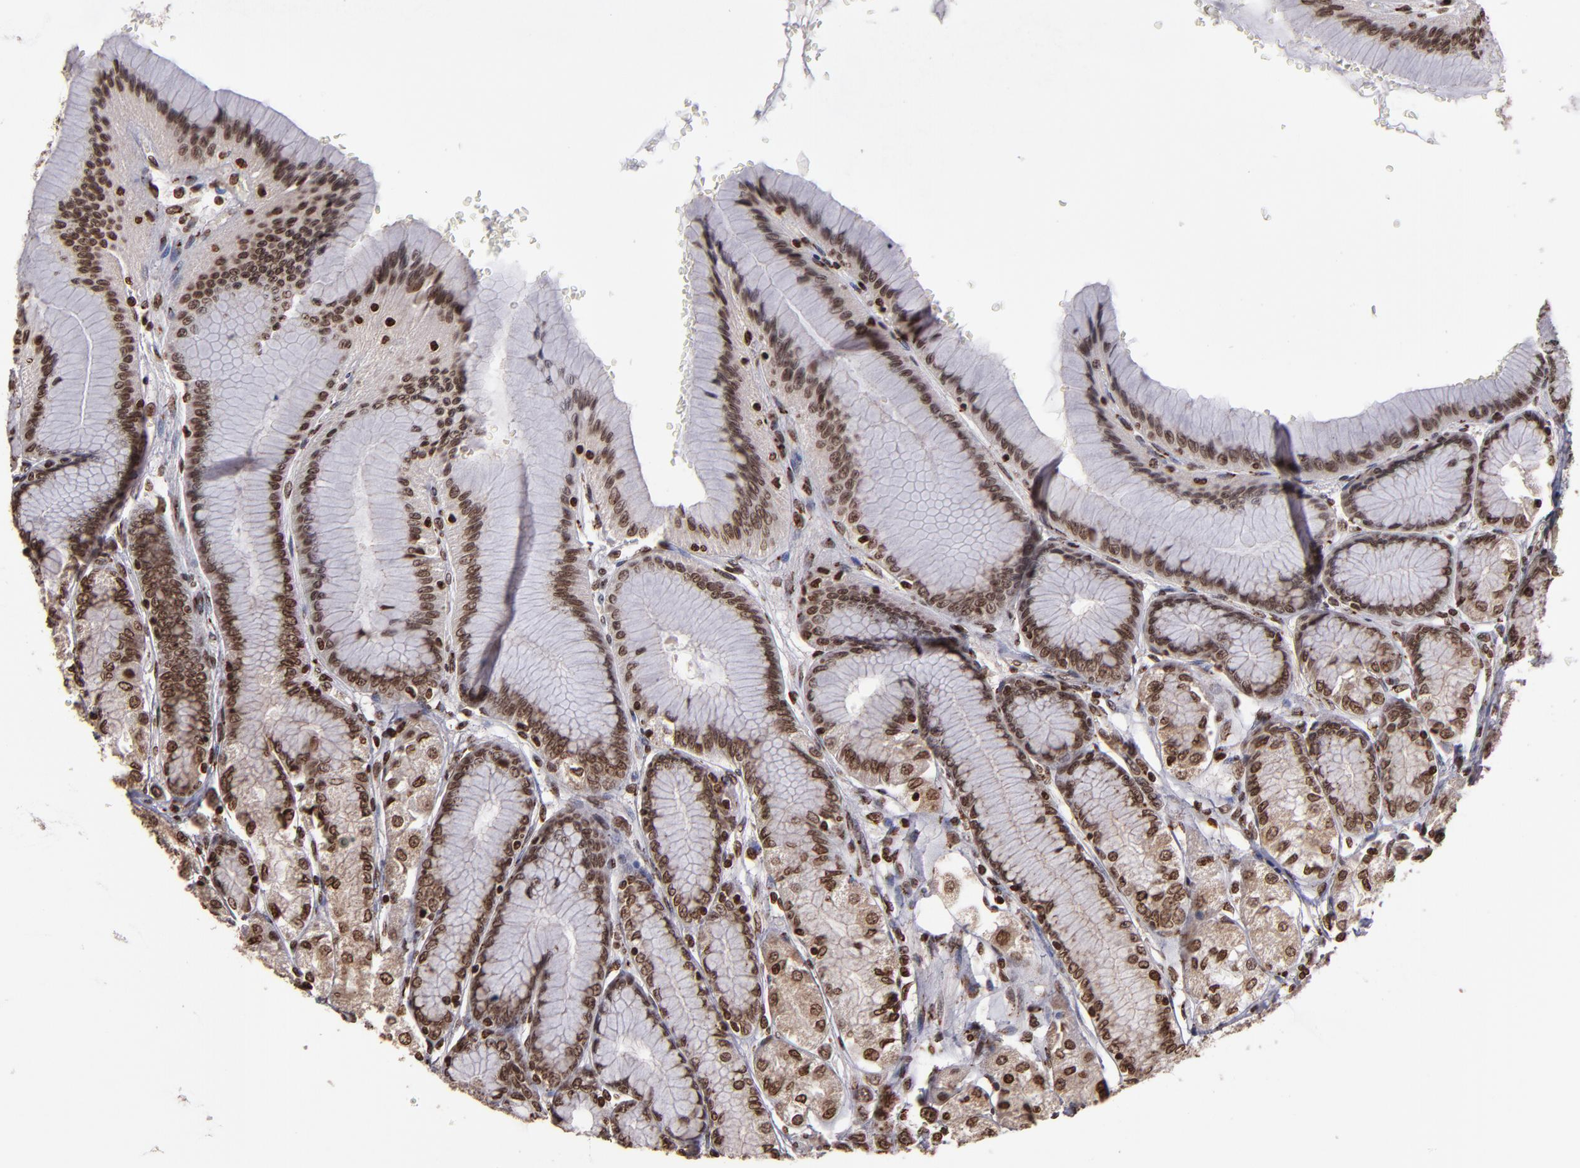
{"staining": {"intensity": "moderate", "quantity": ">75%", "location": "cytoplasmic/membranous,nuclear"}, "tissue": "stomach", "cell_type": "Glandular cells", "image_type": "normal", "snomed": [{"axis": "morphology", "description": "Normal tissue, NOS"}, {"axis": "morphology", "description": "Adenocarcinoma, NOS"}, {"axis": "topography", "description": "Stomach"}, {"axis": "topography", "description": "Stomach, lower"}], "caption": "Immunohistochemistry photomicrograph of normal human stomach stained for a protein (brown), which shows medium levels of moderate cytoplasmic/membranous,nuclear positivity in about >75% of glandular cells.", "gene": "CSDC2", "patient": {"sex": "female", "age": 65}}